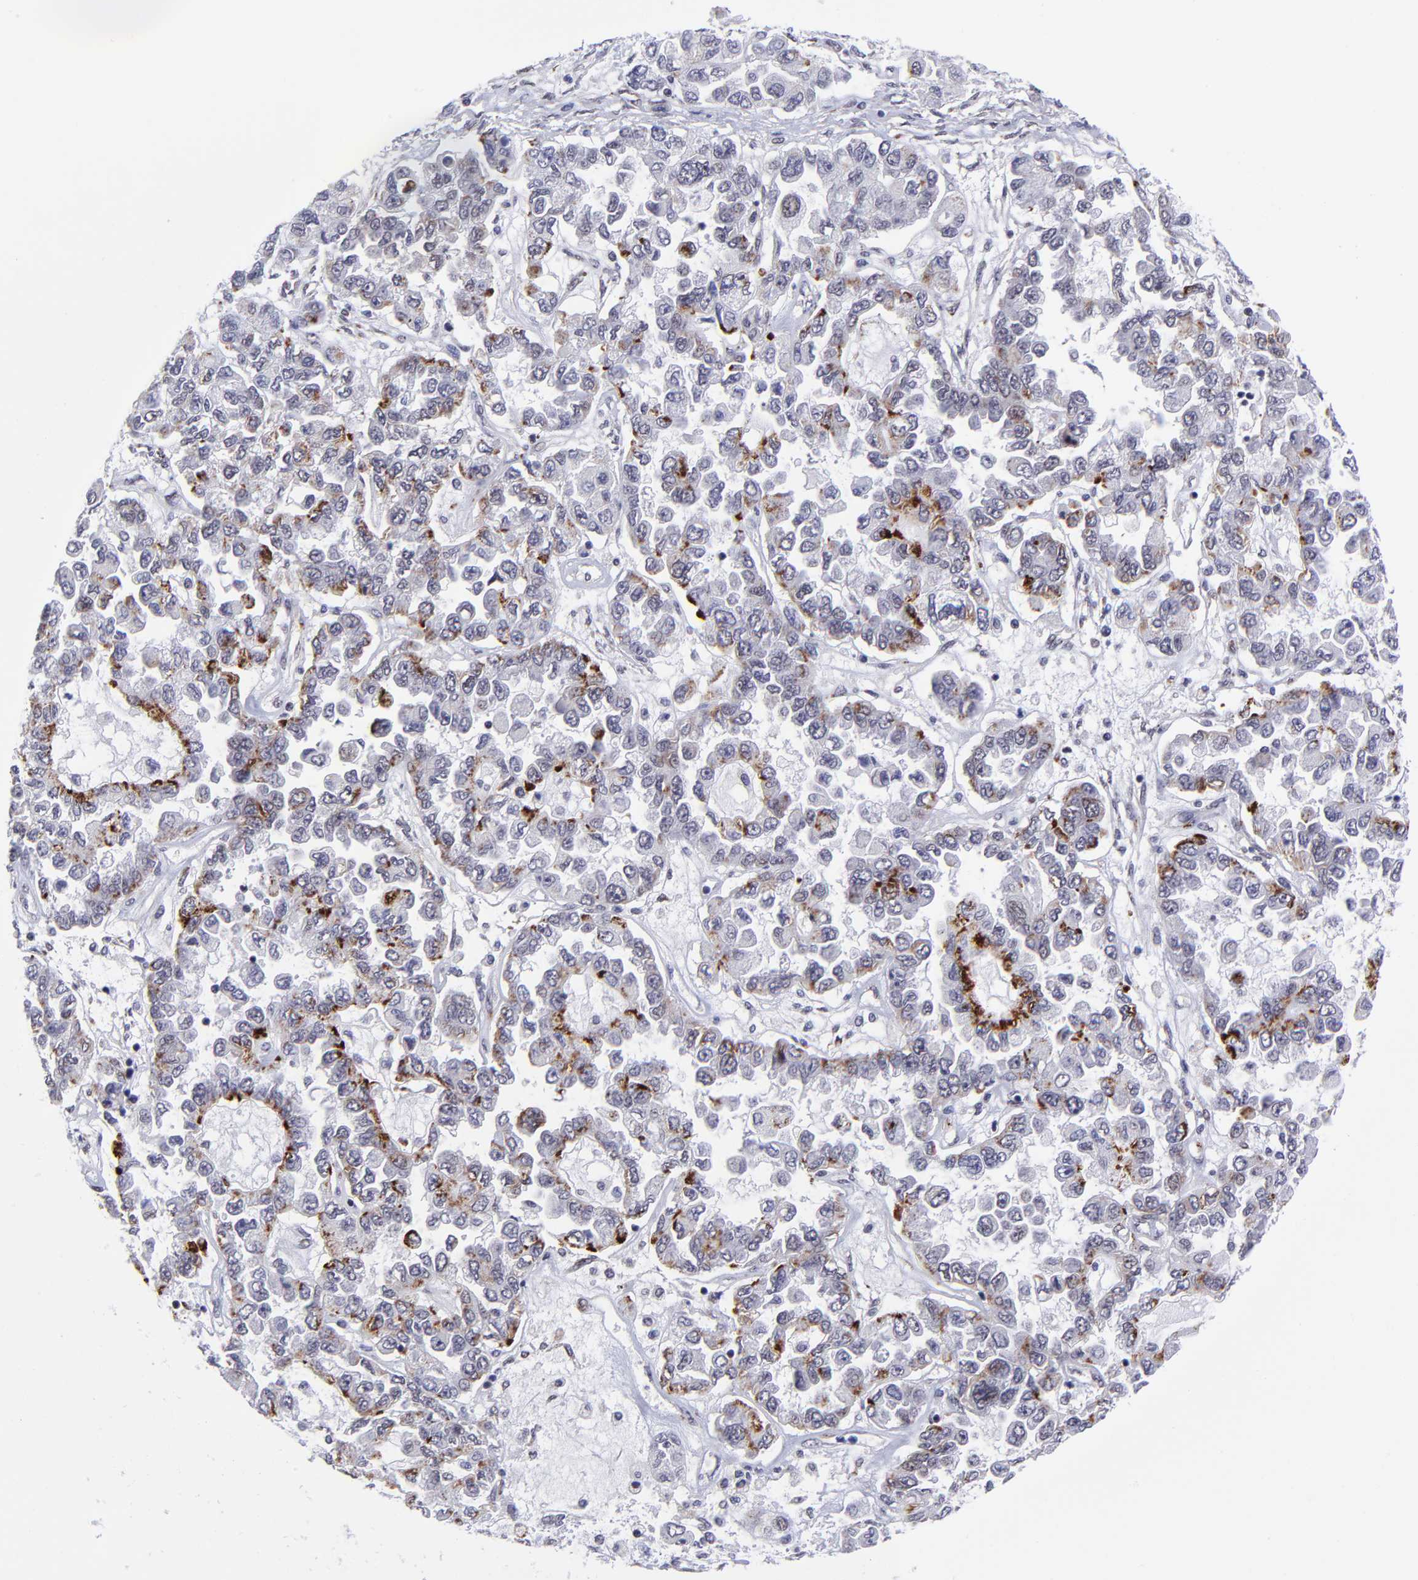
{"staining": {"intensity": "negative", "quantity": "none", "location": "none"}, "tissue": "ovarian cancer", "cell_type": "Tumor cells", "image_type": "cancer", "snomed": [{"axis": "morphology", "description": "Cystadenocarcinoma, serous, NOS"}, {"axis": "topography", "description": "Ovary"}], "caption": "Ovarian cancer stained for a protein using immunohistochemistry demonstrates no staining tumor cells.", "gene": "SOX6", "patient": {"sex": "female", "age": 84}}